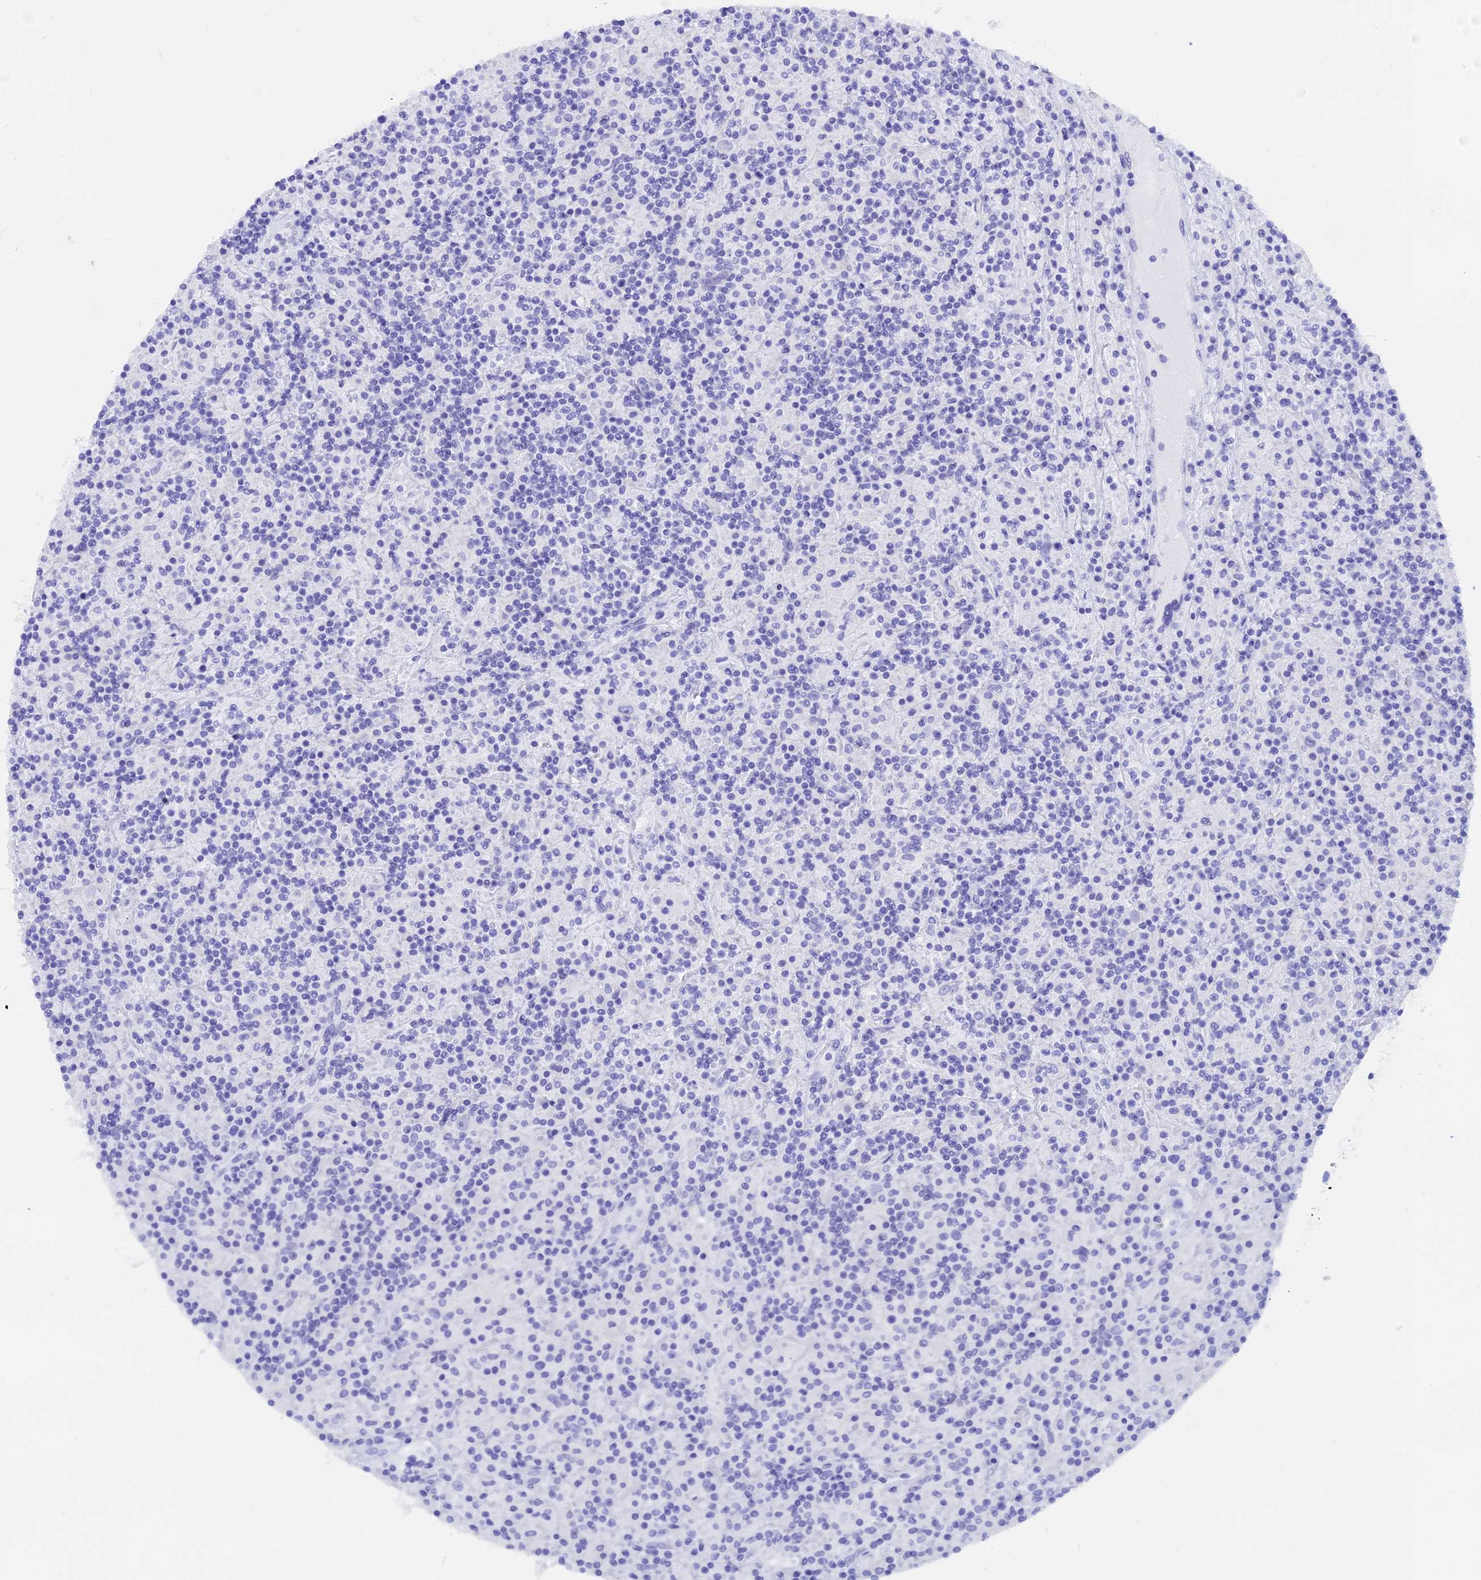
{"staining": {"intensity": "negative", "quantity": "none", "location": "none"}, "tissue": "lymphoma", "cell_type": "Tumor cells", "image_type": "cancer", "snomed": [{"axis": "morphology", "description": "Hodgkin's disease, NOS"}, {"axis": "topography", "description": "Lymph node"}], "caption": "Protein analysis of Hodgkin's disease demonstrates no significant staining in tumor cells. (DAB immunohistochemistry (IHC) visualized using brightfield microscopy, high magnification).", "gene": "ISCA1", "patient": {"sex": "male", "age": 70}}